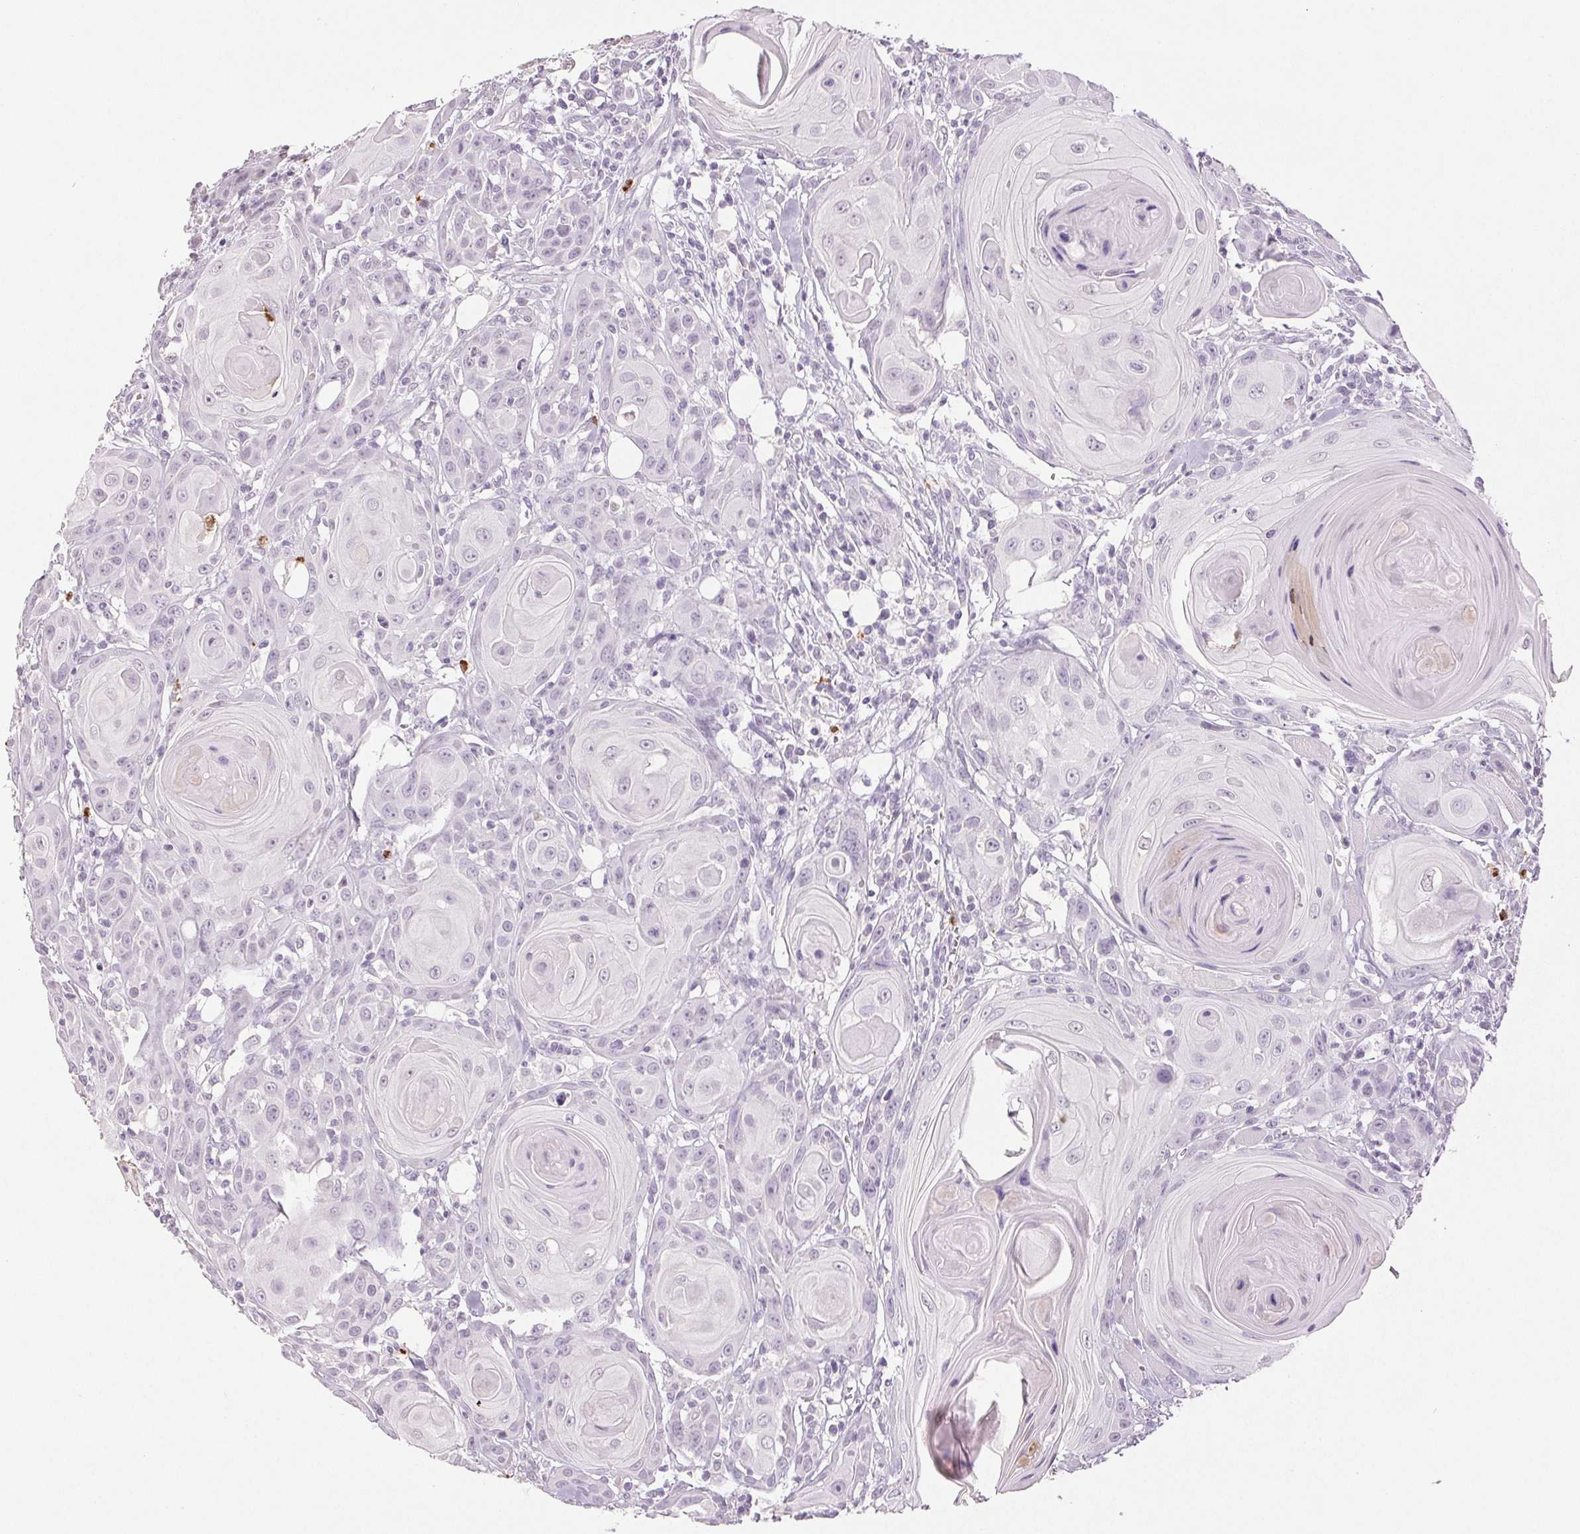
{"staining": {"intensity": "negative", "quantity": "none", "location": "none"}, "tissue": "head and neck cancer", "cell_type": "Tumor cells", "image_type": "cancer", "snomed": [{"axis": "morphology", "description": "Squamous cell carcinoma, NOS"}, {"axis": "topography", "description": "Head-Neck"}], "caption": "Head and neck cancer (squamous cell carcinoma) was stained to show a protein in brown. There is no significant staining in tumor cells.", "gene": "LTF", "patient": {"sex": "female", "age": 80}}